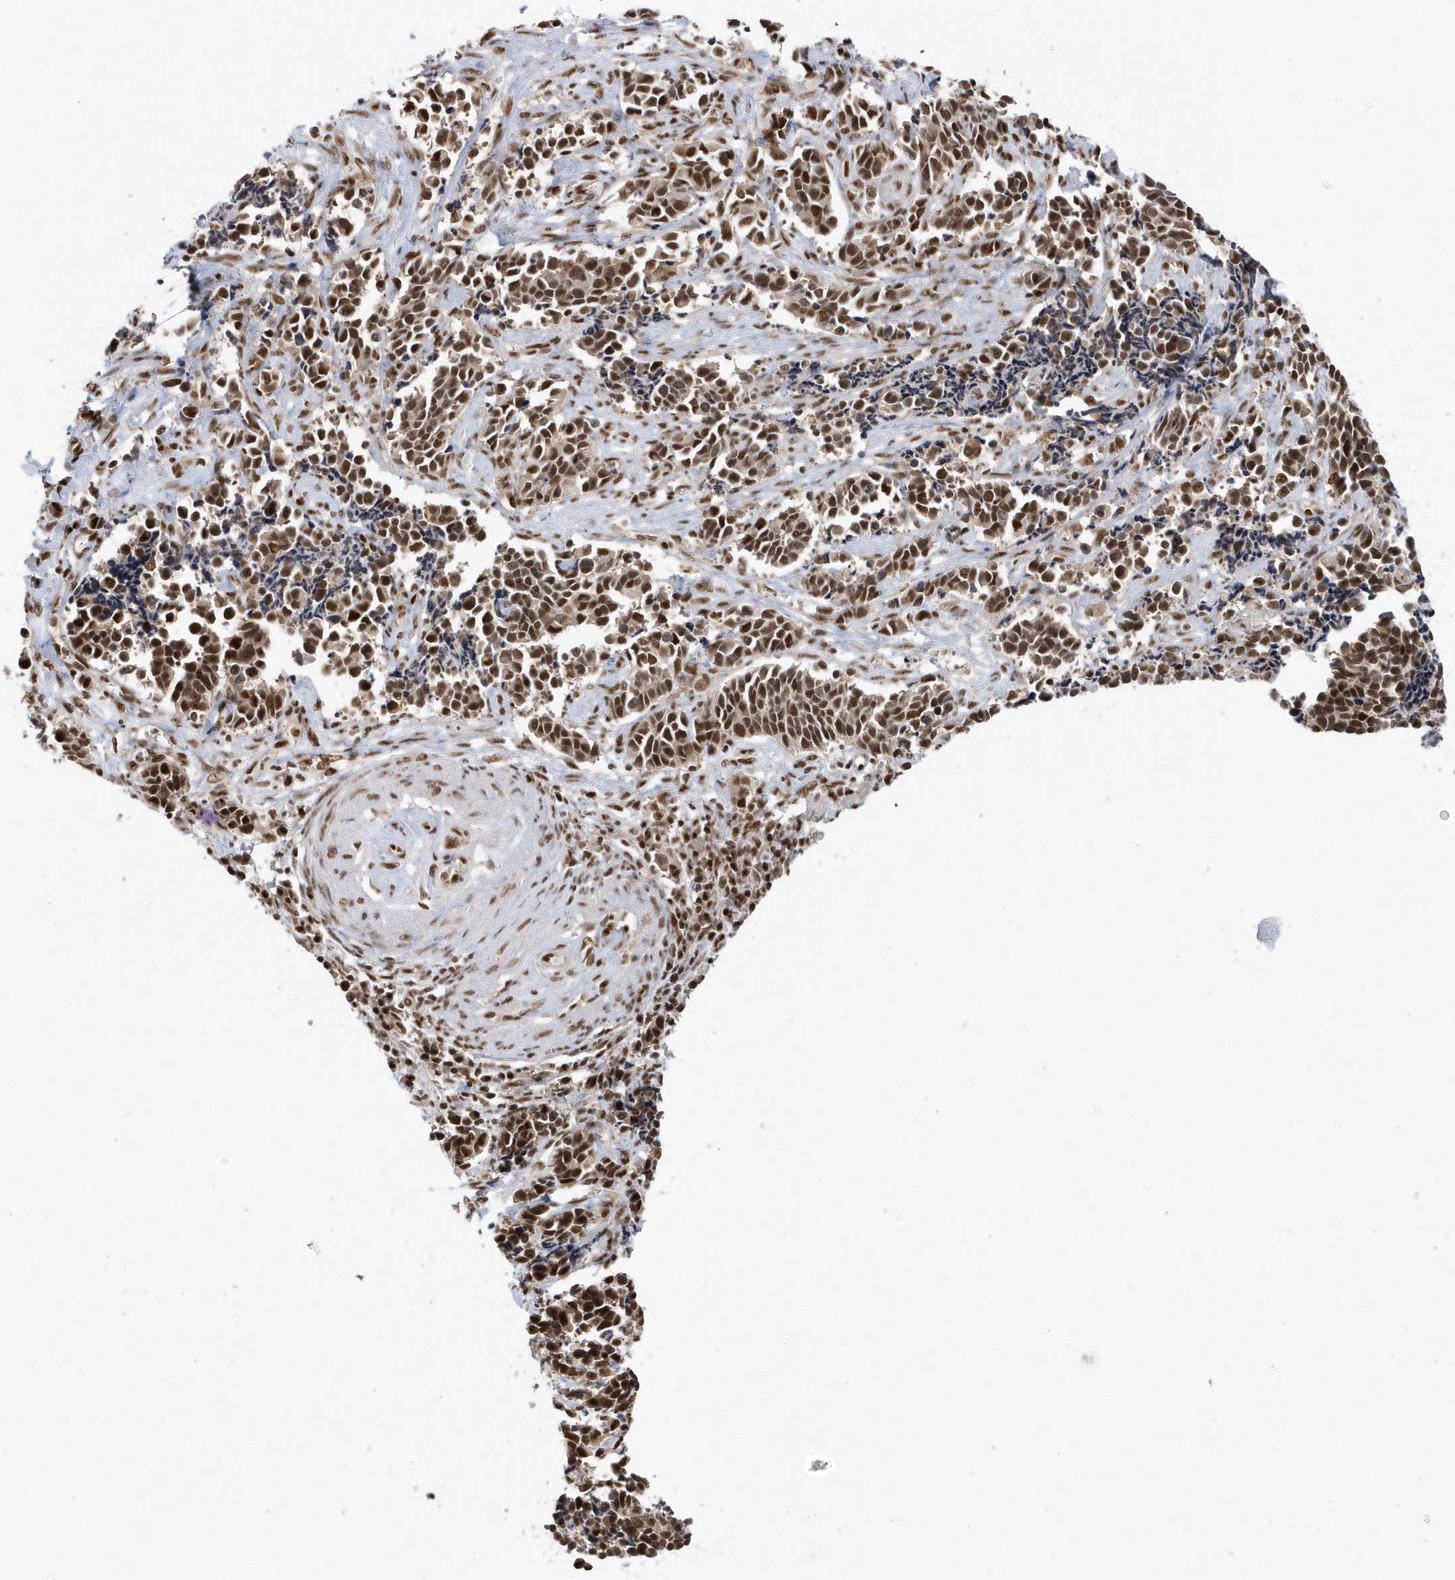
{"staining": {"intensity": "moderate", "quantity": ">75%", "location": "nuclear"}, "tissue": "cervical cancer", "cell_type": "Tumor cells", "image_type": "cancer", "snomed": [{"axis": "morphology", "description": "Normal tissue, NOS"}, {"axis": "morphology", "description": "Squamous cell carcinoma, NOS"}, {"axis": "topography", "description": "Cervix"}], "caption": "The histopathology image exhibits staining of cervical cancer, revealing moderate nuclear protein expression (brown color) within tumor cells. The protein of interest is stained brown, and the nuclei are stained in blue (DAB IHC with brightfield microscopy, high magnification).", "gene": "SEPHS1", "patient": {"sex": "female", "age": 35}}